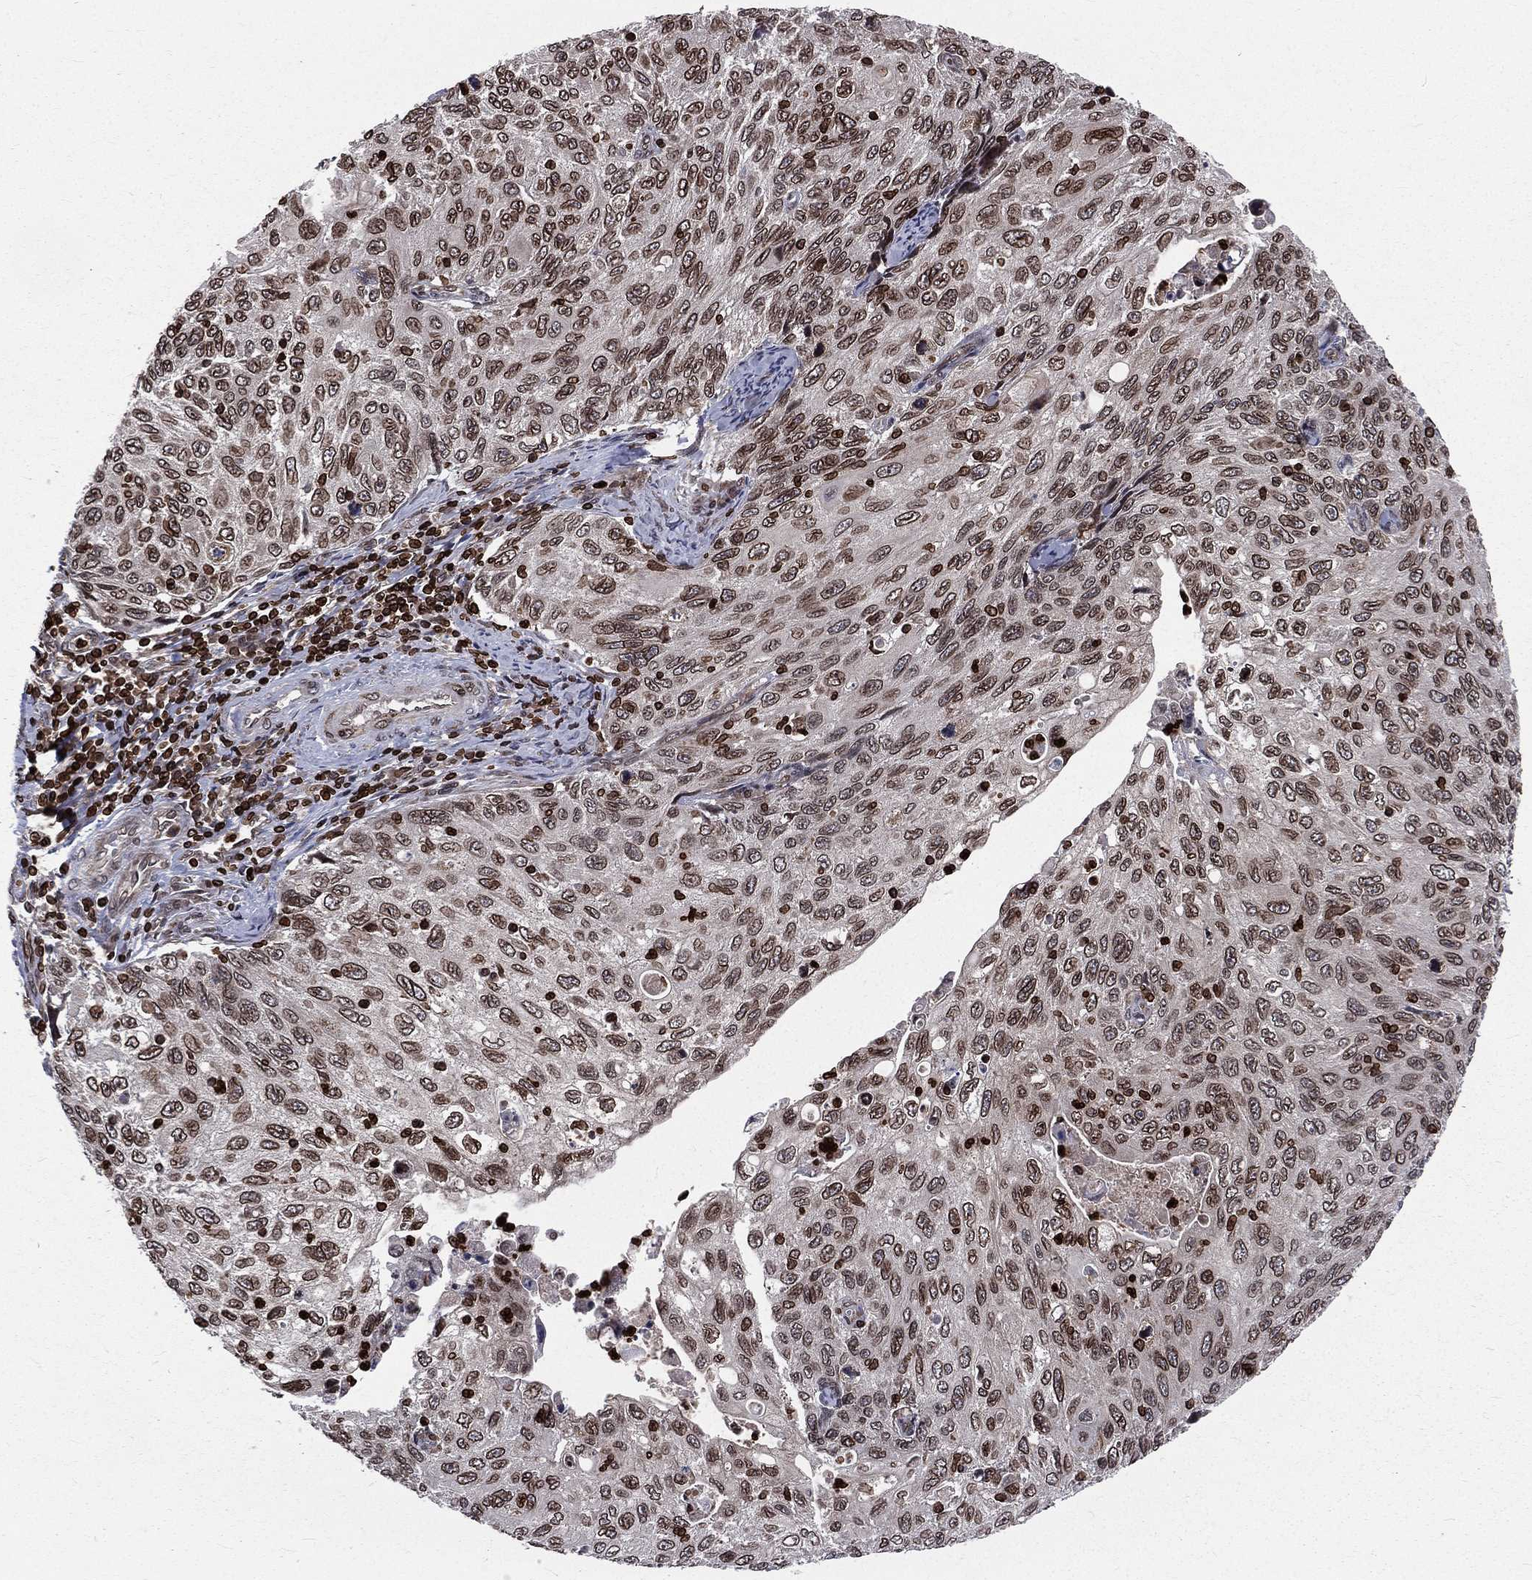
{"staining": {"intensity": "strong", "quantity": "<25%", "location": "cytoplasmic/membranous,nuclear"}, "tissue": "cervical cancer", "cell_type": "Tumor cells", "image_type": "cancer", "snomed": [{"axis": "morphology", "description": "Squamous cell carcinoma, NOS"}, {"axis": "topography", "description": "Cervix"}], "caption": "Approximately <25% of tumor cells in human cervical squamous cell carcinoma exhibit strong cytoplasmic/membranous and nuclear protein expression as visualized by brown immunohistochemical staining.", "gene": "LBR", "patient": {"sex": "female", "age": 70}}